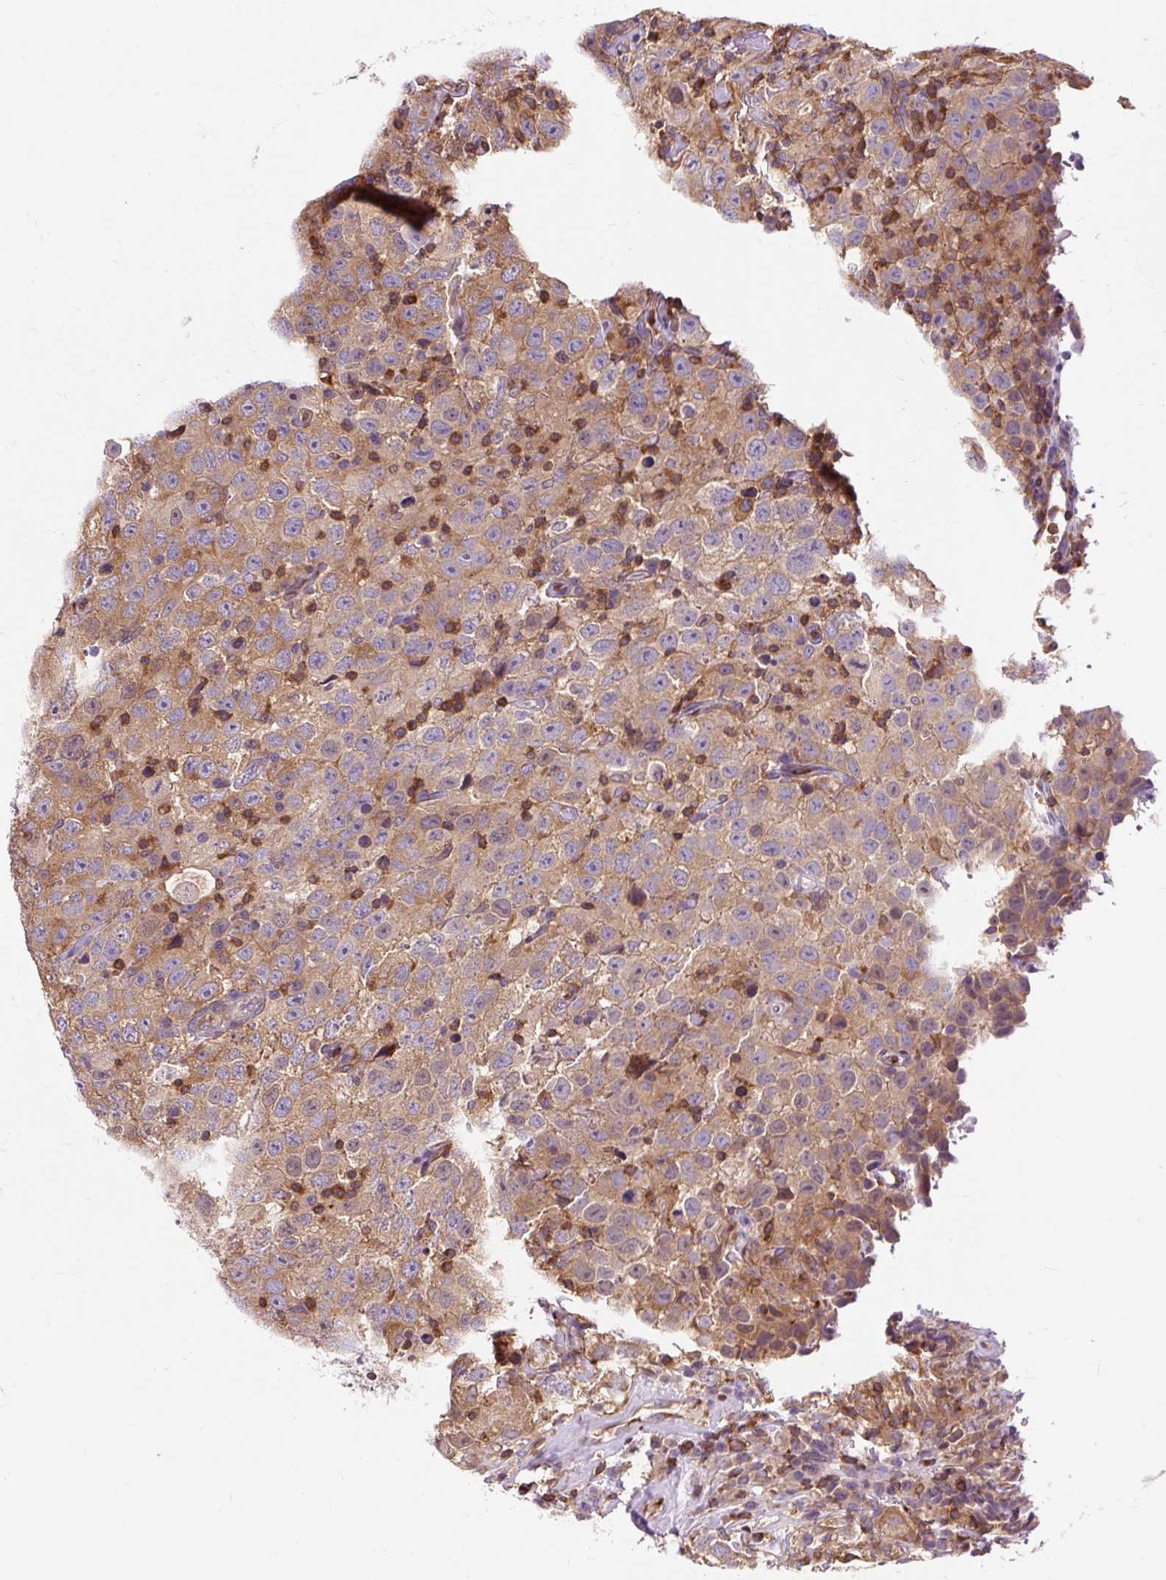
{"staining": {"intensity": "moderate", "quantity": ">75%", "location": "cytoplasmic/membranous"}, "tissue": "testis cancer", "cell_type": "Tumor cells", "image_type": "cancer", "snomed": [{"axis": "morphology", "description": "Seminoma, NOS"}, {"axis": "topography", "description": "Testis"}], "caption": "Testis seminoma stained with a protein marker demonstrates moderate staining in tumor cells.", "gene": "CISD3", "patient": {"sex": "male", "age": 41}}